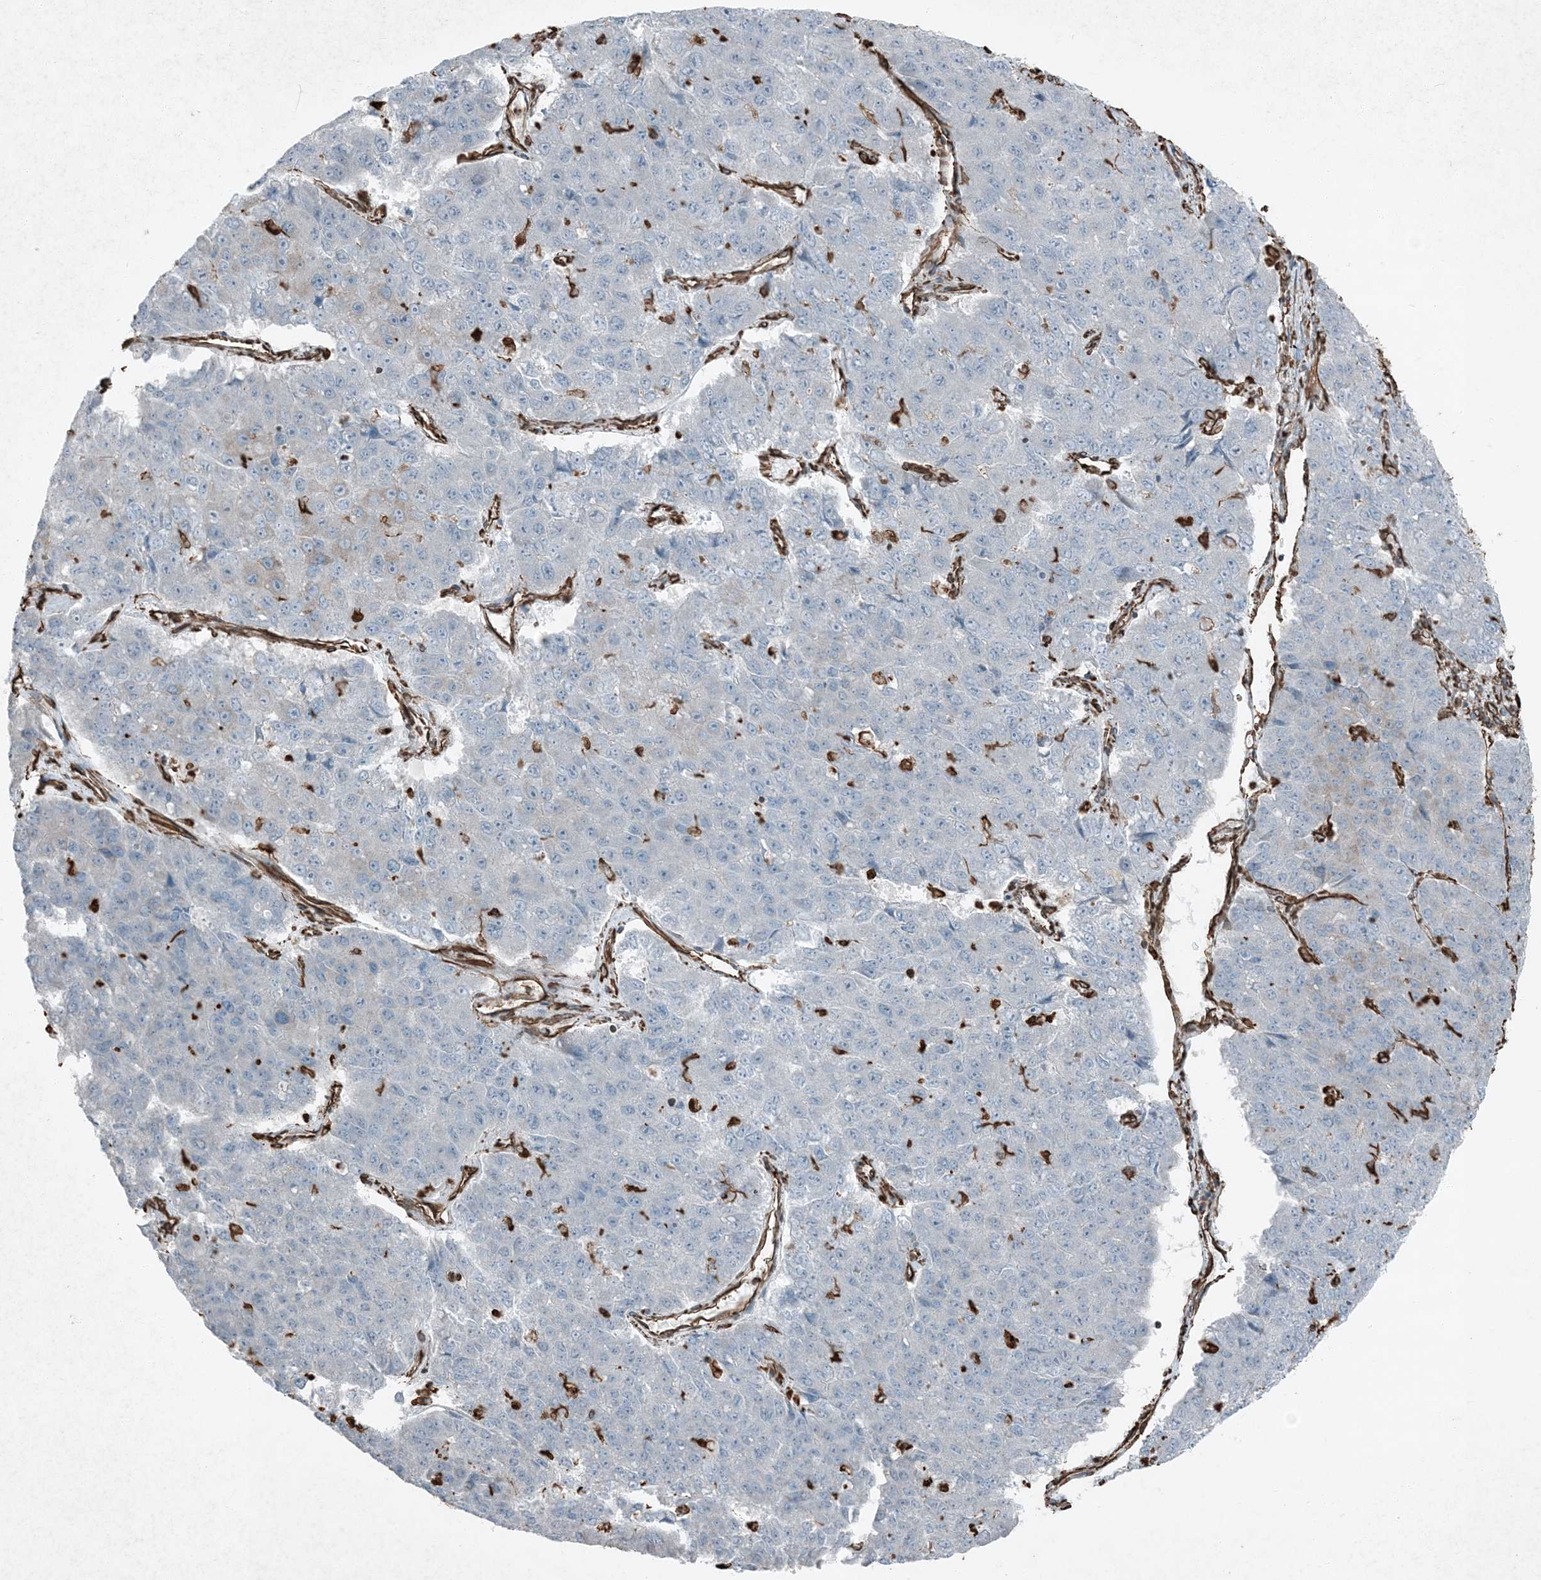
{"staining": {"intensity": "negative", "quantity": "none", "location": "none"}, "tissue": "pancreatic cancer", "cell_type": "Tumor cells", "image_type": "cancer", "snomed": [{"axis": "morphology", "description": "Adenocarcinoma, NOS"}, {"axis": "topography", "description": "Pancreas"}], "caption": "High magnification brightfield microscopy of pancreatic cancer stained with DAB (3,3'-diaminobenzidine) (brown) and counterstained with hematoxylin (blue): tumor cells show no significant staining.", "gene": "RYK", "patient": {"sex": "male", "age": 50}}